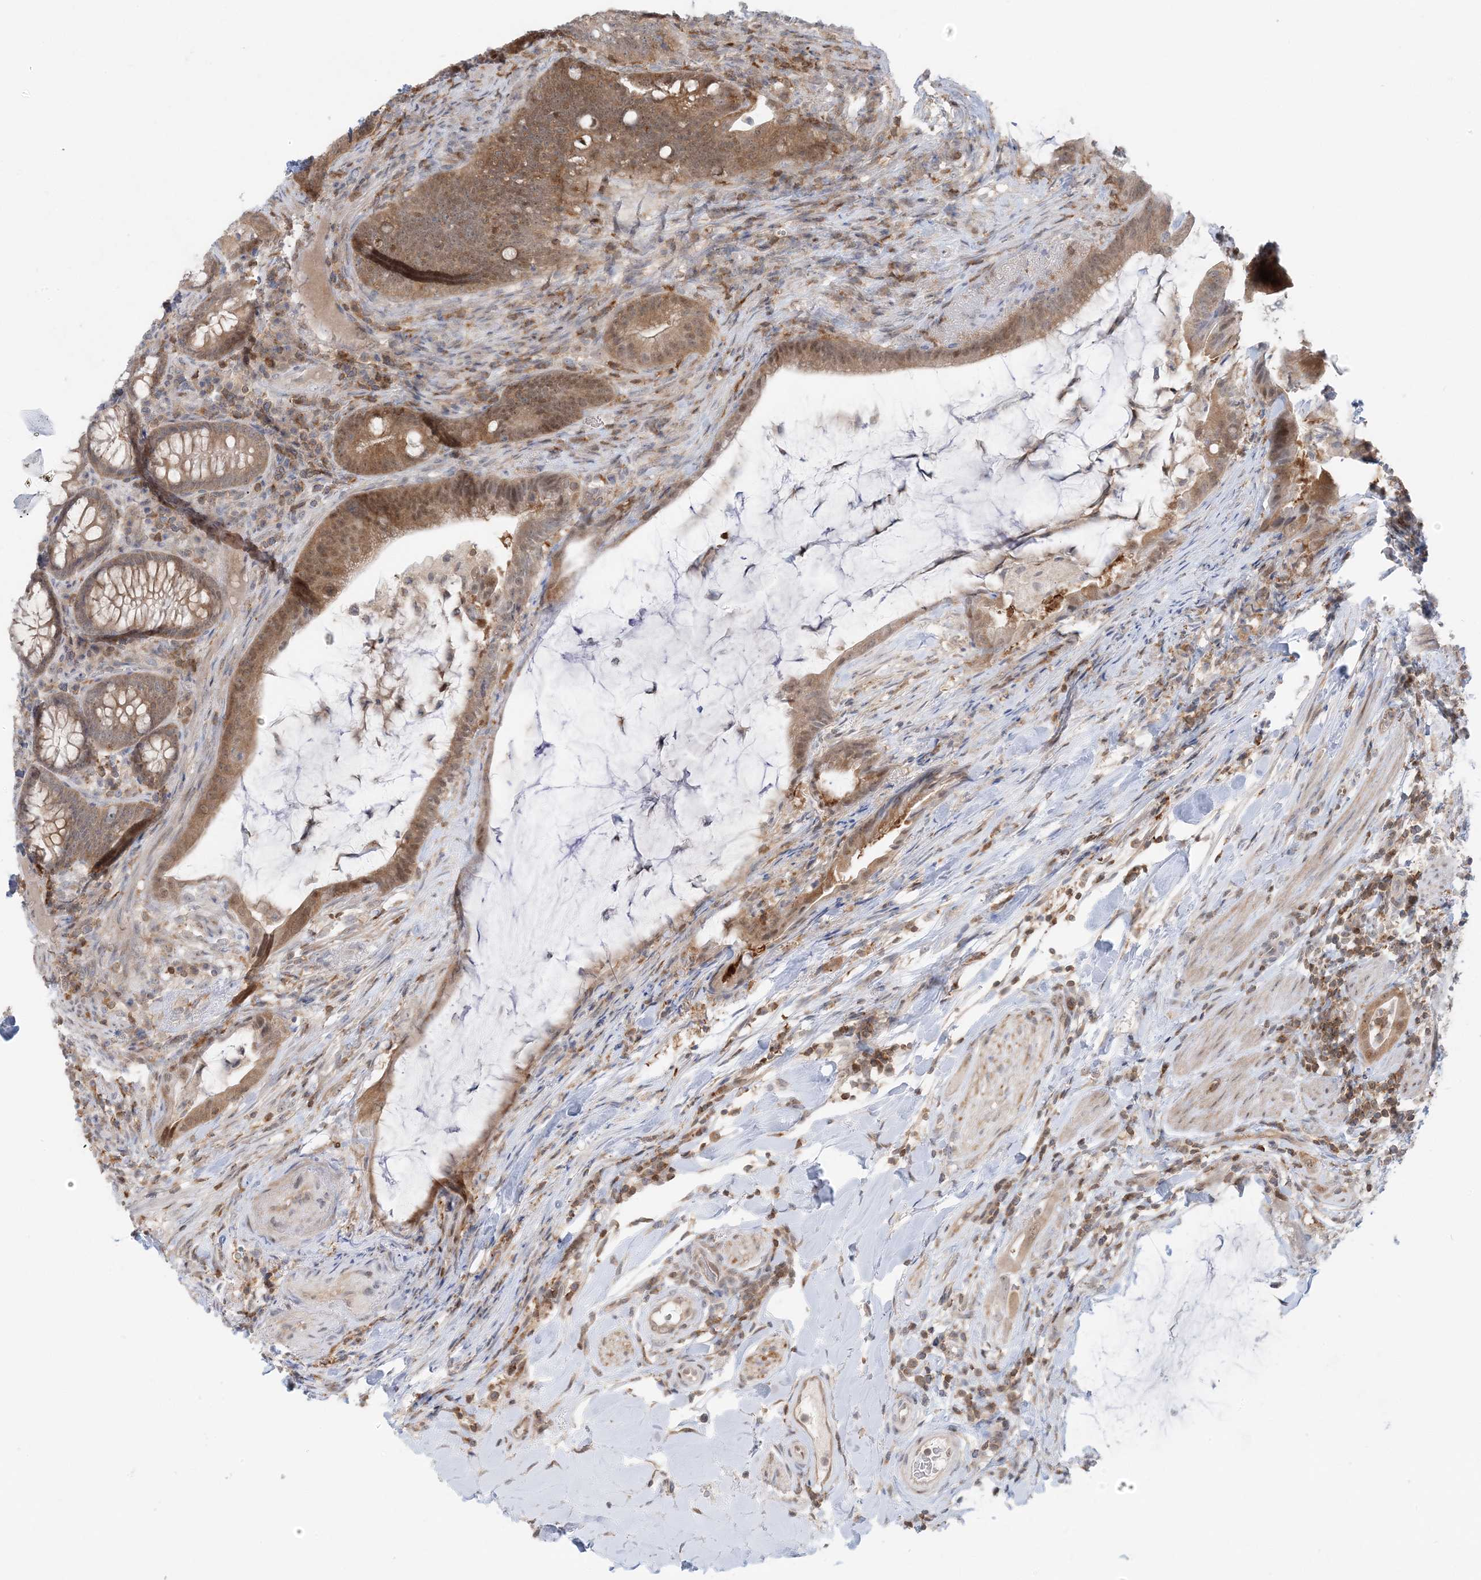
{"staining": {"intensity": "moderate", "quantity": ">75%", "location": "cytoplasmic/membranous,nuclear"}, "tissue": "colorectal cancer", "cell_type": "Tumor cells", "image_type": "cancer", "snomed": [{"axis": "morphology", "description": "Adenocarcinoma, NOS"}, {"axis": "topography", "description": "Colon"}], "caption": "Immunohistochemical staining of colorectal adenocarcinoma displays medium levels of moderate cytoplasmic/membranous and nuclear protein staining in approximately >75% of tumor cells. (Stains: DAB in brown, nuclei in blue, Microscopy: brightfield microscopy at high magnification).", "gene": "OGA", "patient": {"sex": "female", "age": 66}}